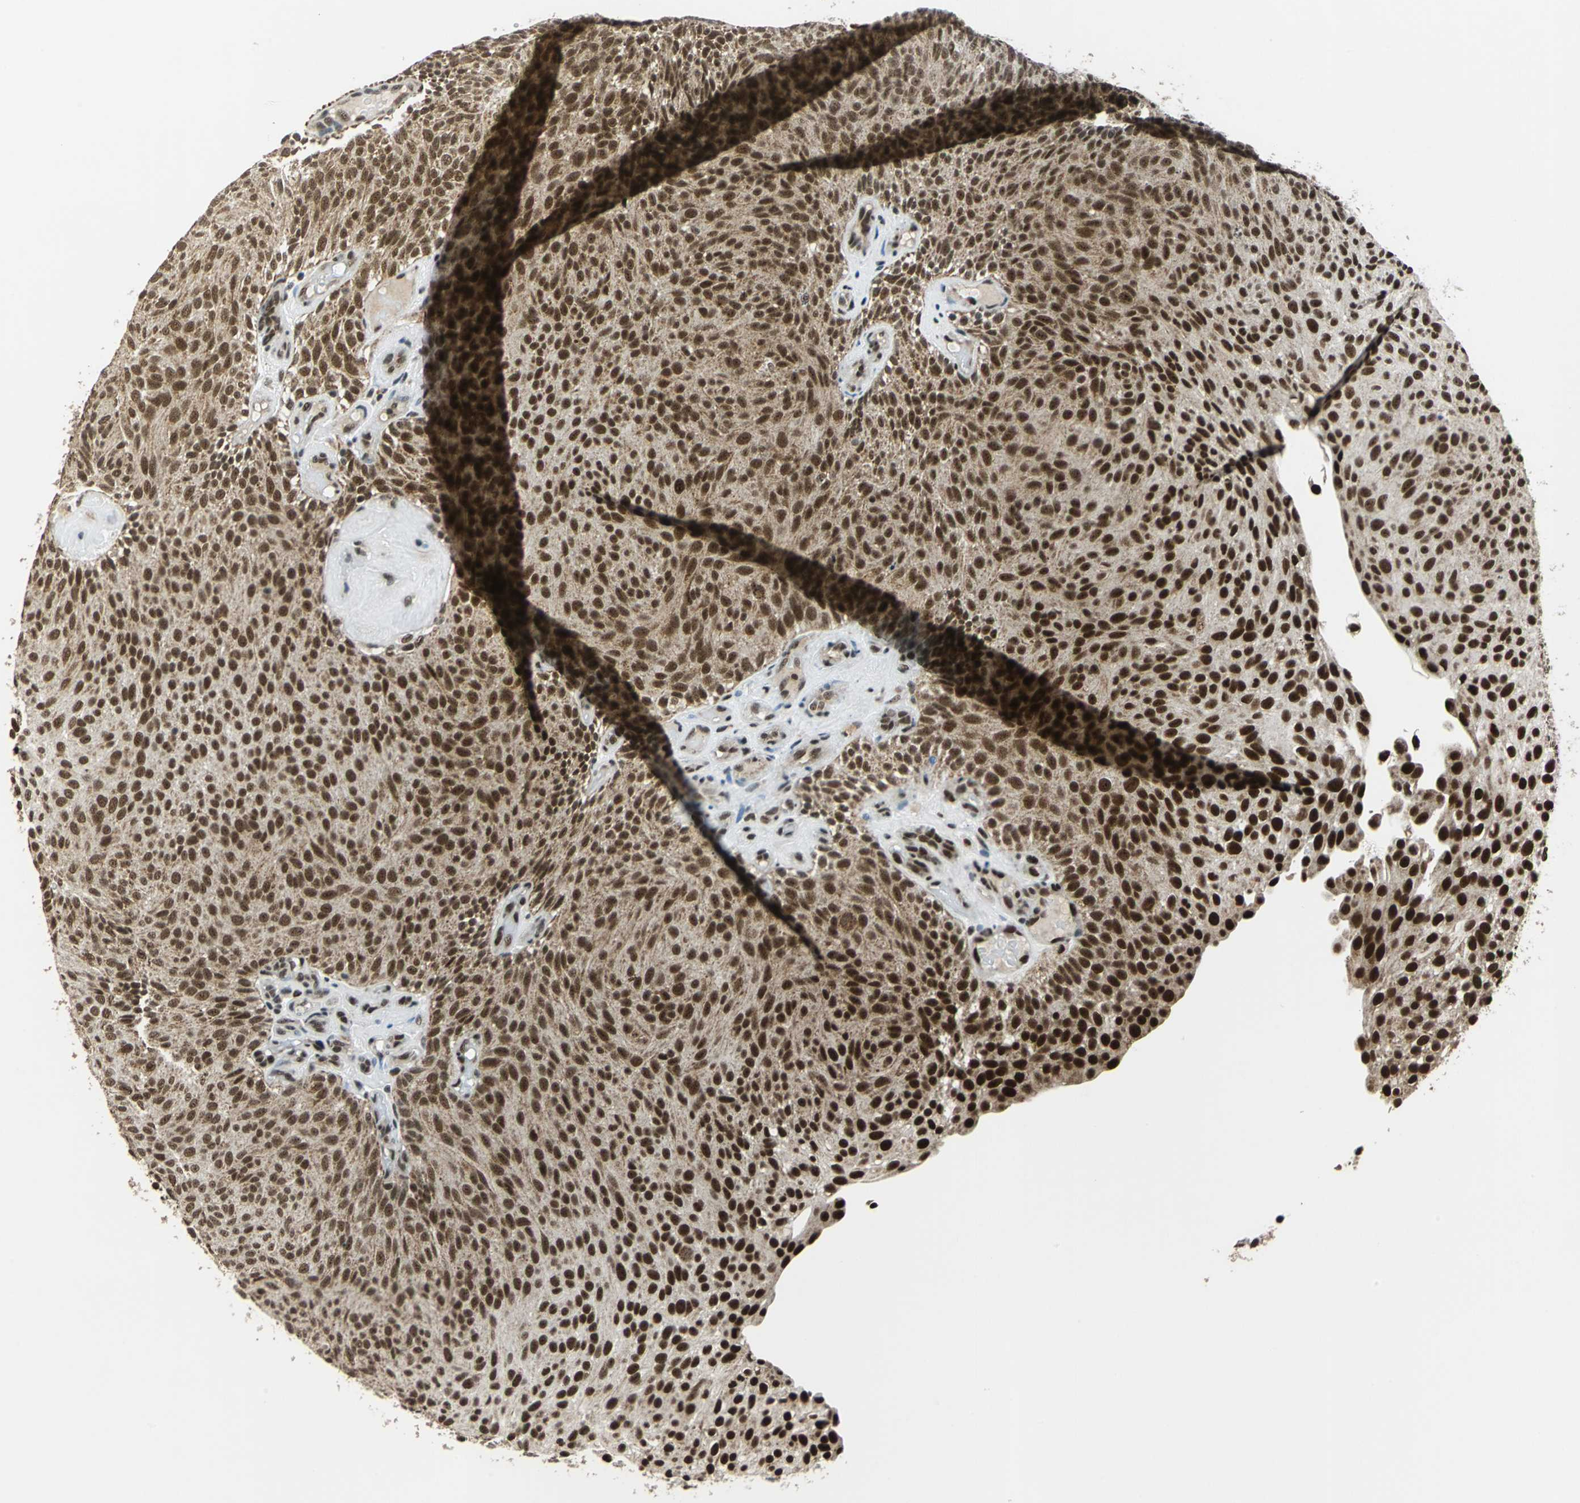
{"staining": {"intensity": "strong", "quantity": ">75%", "location": "nuclear"}, "tissue": "urothelial cancer", "cell_type": "Tumor cells", "image_type": "cancer", "snomed": [{"axis": "morphology", "description": "Urothelial carcinoma, Low grade"}, {"axis": "topography", "description": "Urinary bladder"}], "caption": "Immunohistochemical staining of human urothelial cancer shows strong nuclear protein positivity in about >75% of tumor cells. (IHC, brightfield microscopy, high magnification).", "gene": "BCLAF1", "patient": {"sex": "male", "age": 78}}